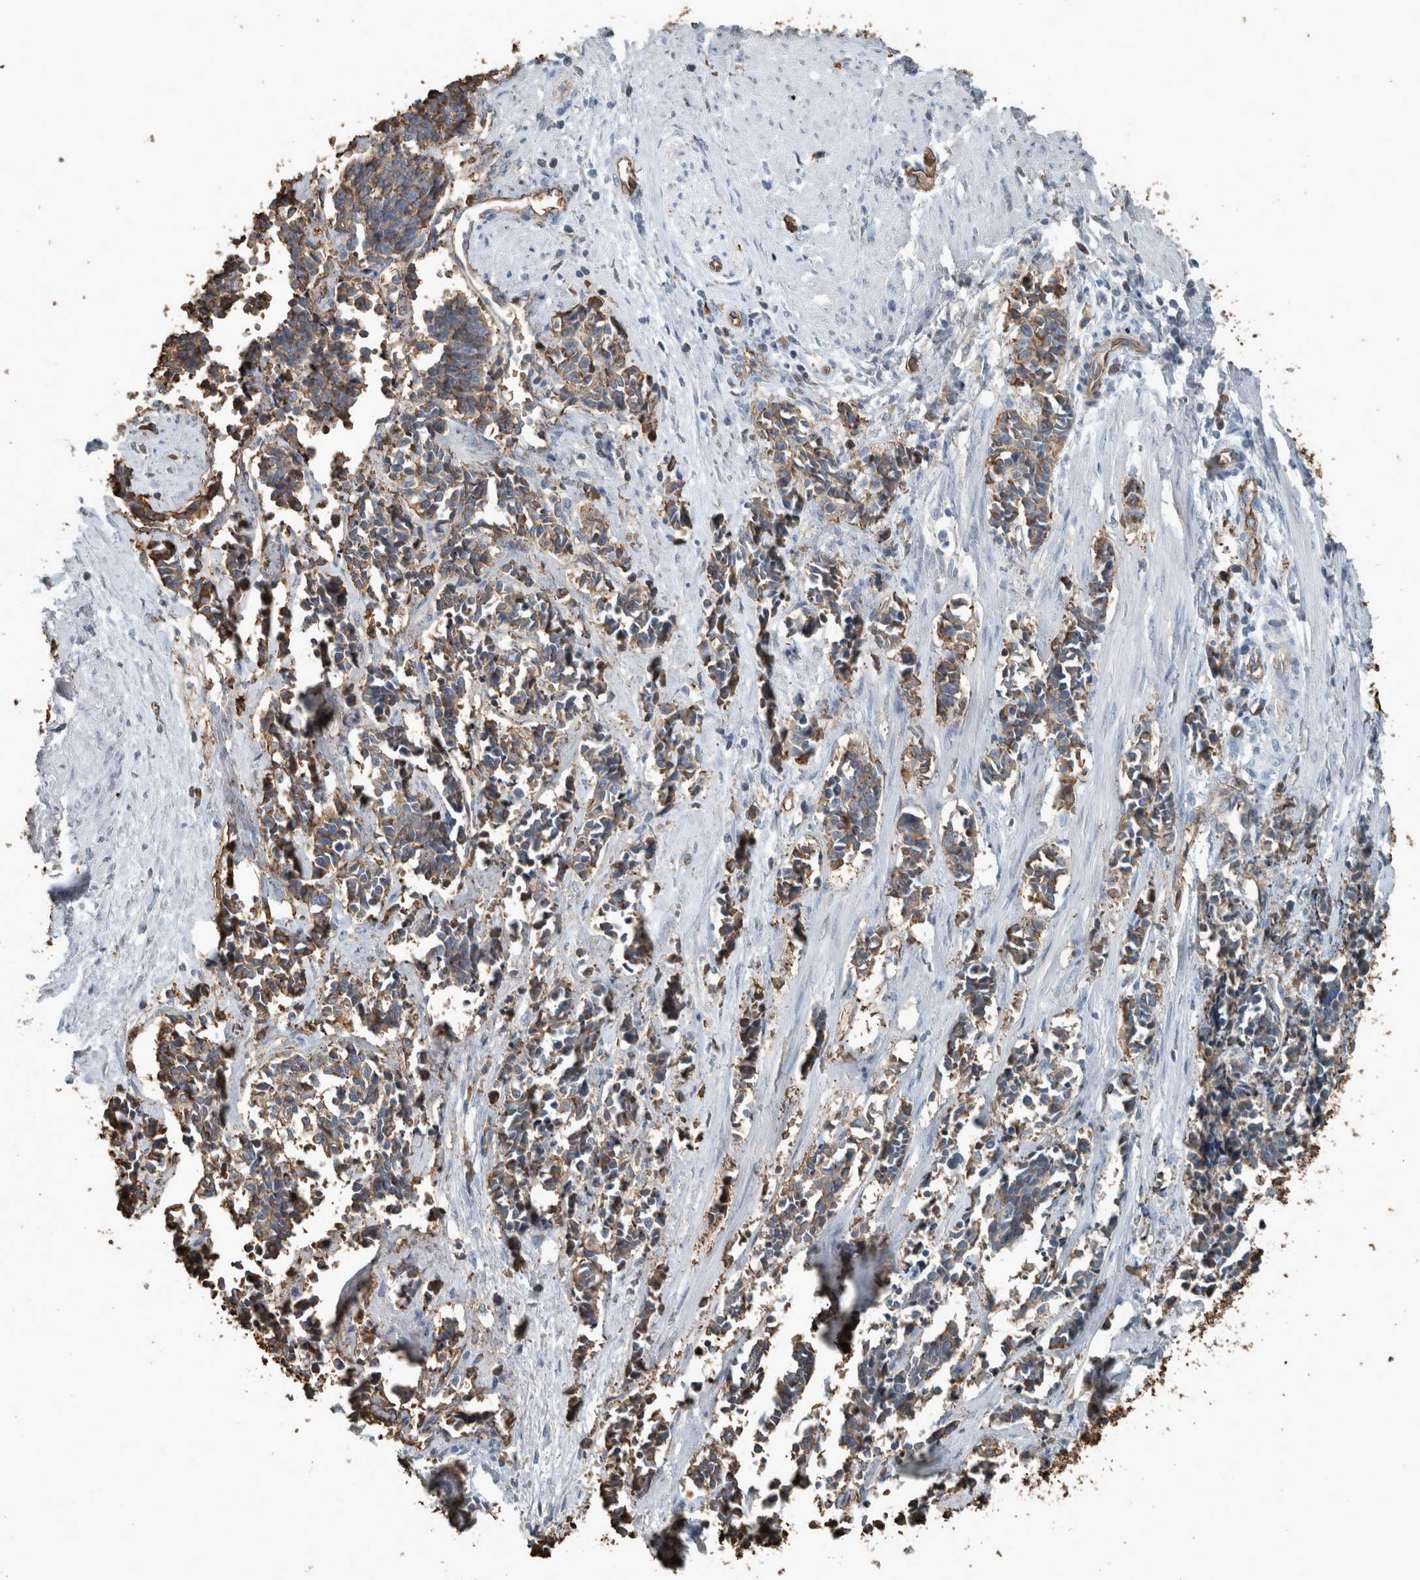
{"staining": {"intensity": "weak", "quantity": "25%-75%", "location": "cytoplasmic/membranous"}, "tissue": "cervical cancer", "cell_type": "Tumor cells", "image_type": "cancer", "snomed": [{"axis": "morphology", "description": "Squamous cell carcinoma, NOS"}, {"axis": "topography", "description": "Cervix"}], "caption": "Squamous cell carcinoma (cervical) tissue shows weak cytoplasmic/membranous expression in approximately 25%-75% of tumor cells, visualized by immunohistochemistry. Nuclei are stained in blue.", "gene": "LBP", "patient": {"sex": "female", "age": 35}}